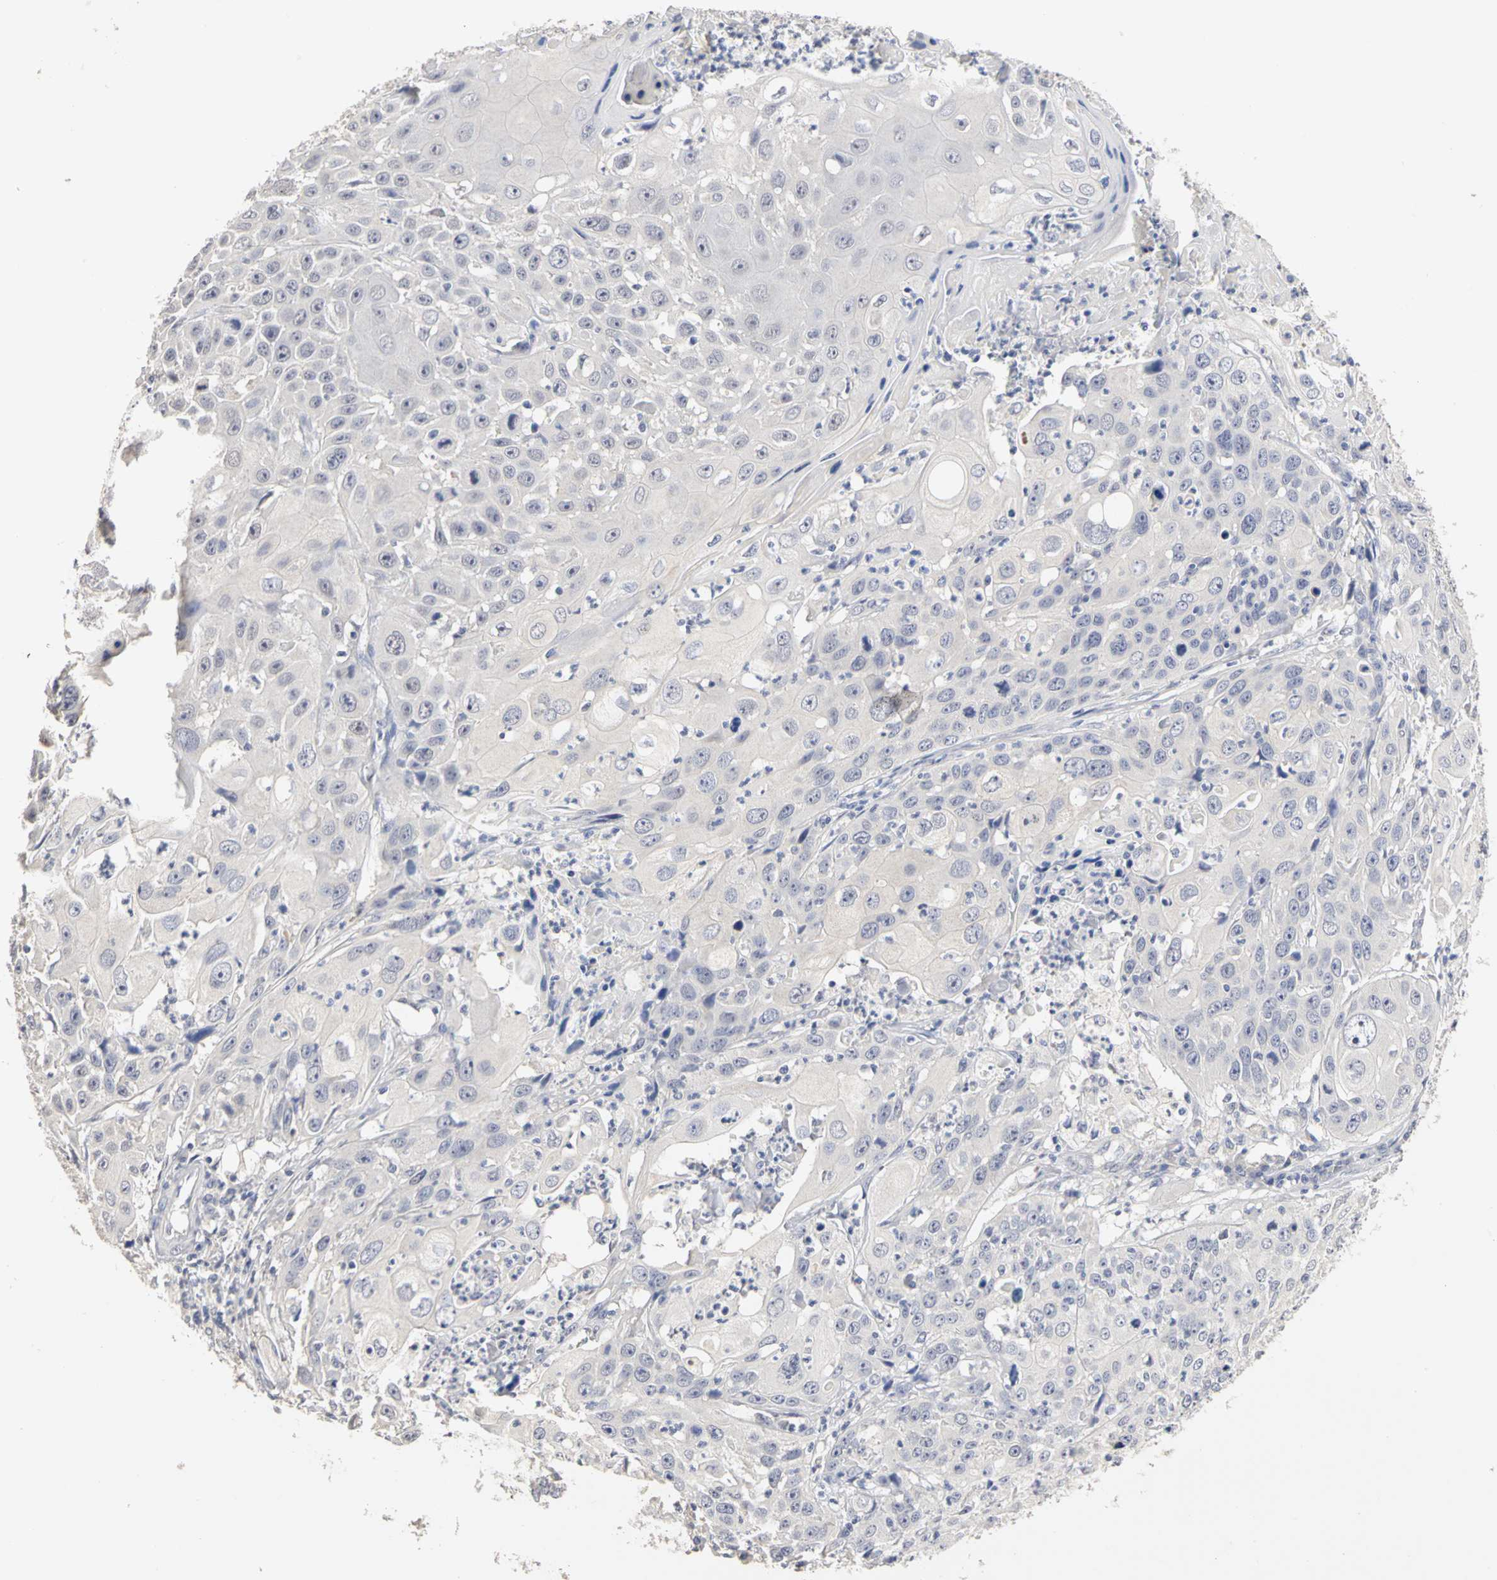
{"staining": {"intensity": "negative", "quantity": "none", "location": "none"}, "tissue": "cervical cancer", "cell_type": "Tumor cells", "image_type": "cancer", "snomed": [{"axis": "morphology", "description": "Squamous cell carcinoma, NOS"}, {"axis": "topography", "description": "Cervix"}], "caption": "DAB (3,3'-diaminobenzidine) immunohistochemical staining of human squamous cell carcinoma (cervical) exhibits no significant expression in tumor cells.", "gene": "PGR", "patient": {"sex": "female", "age": 39}}